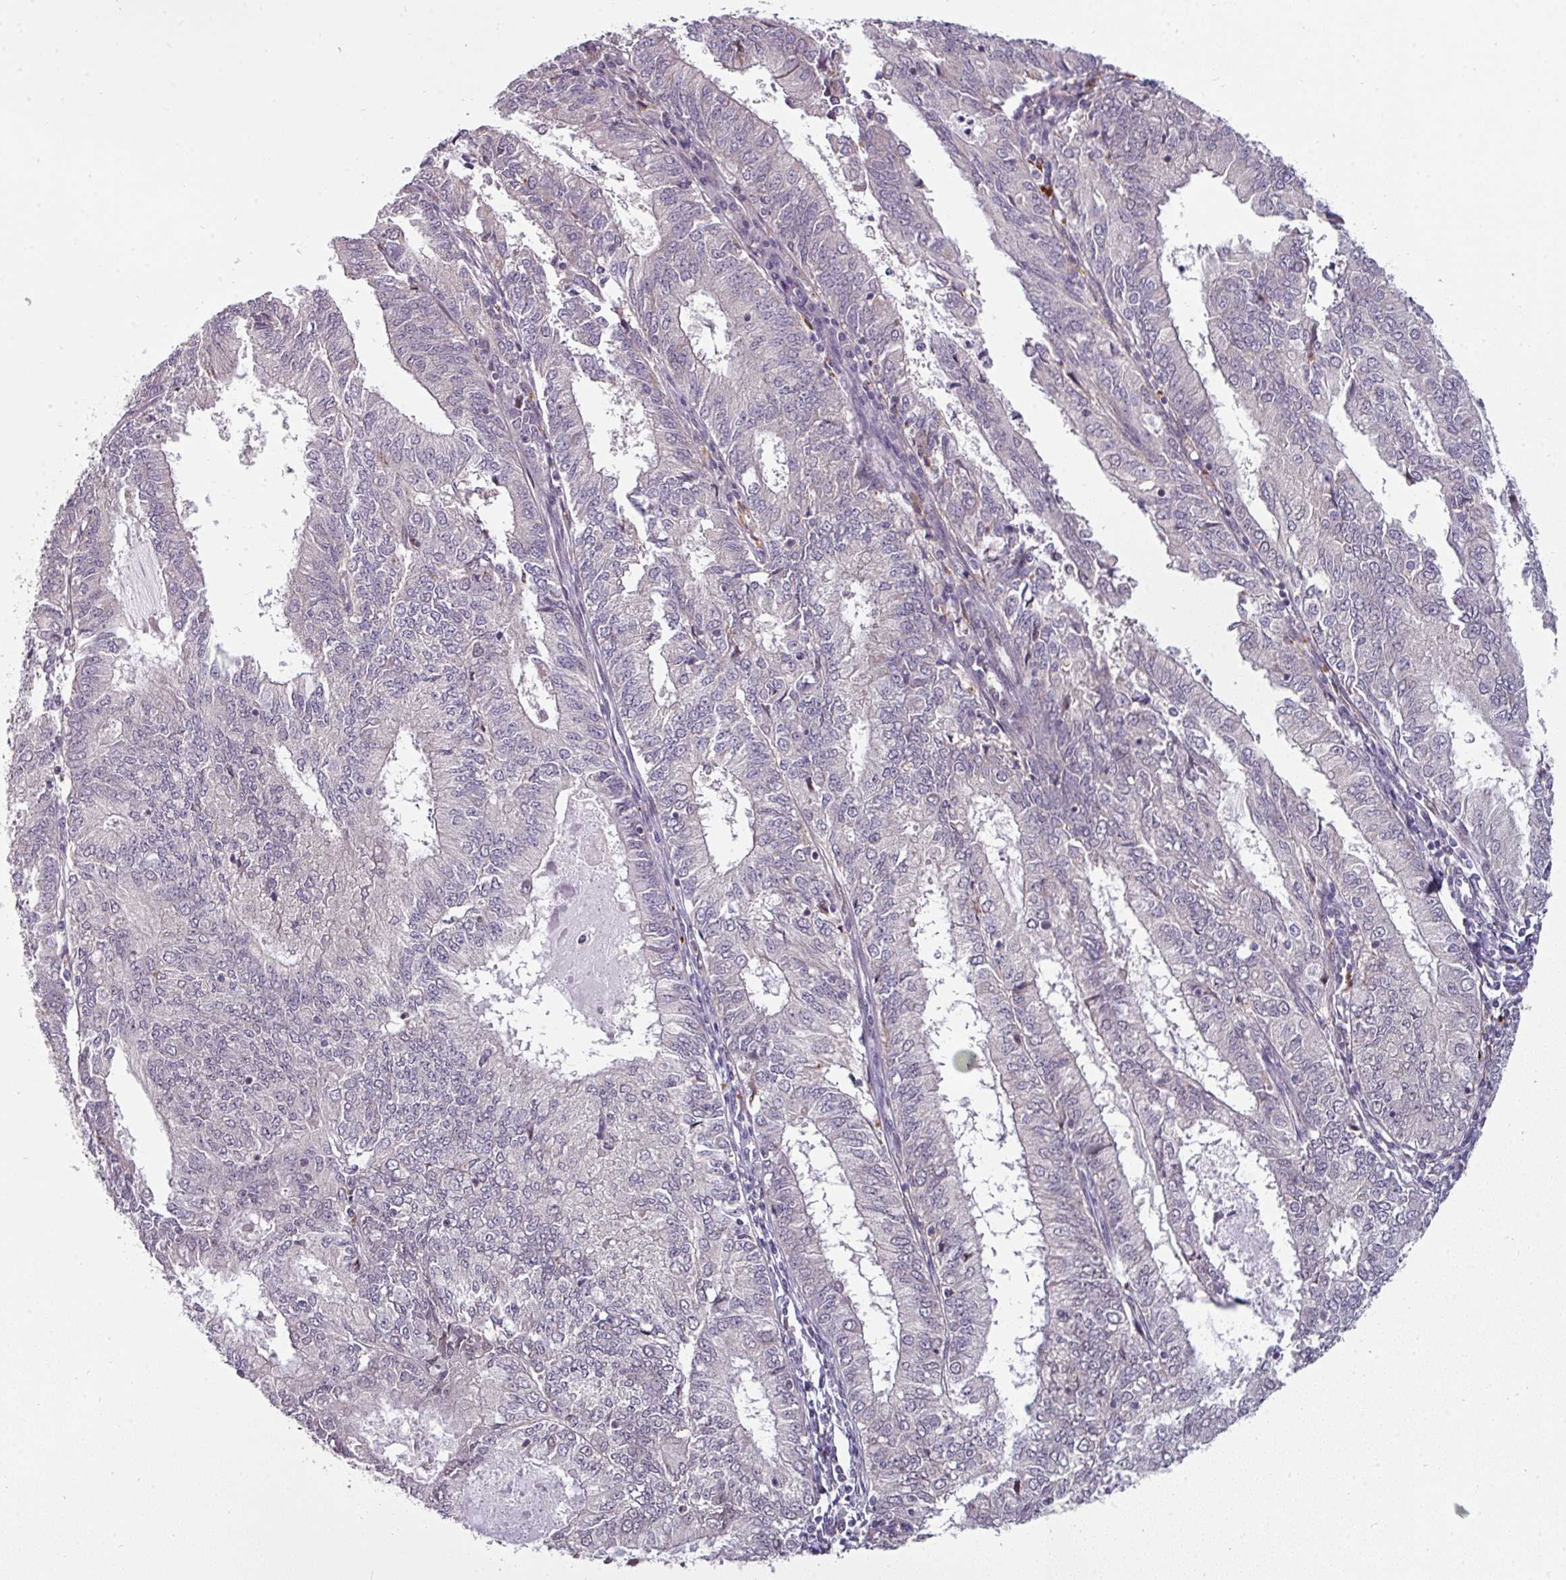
{"staining": {"intensity": "negative", "quantity": "none", "location": "none"}, "tissue": "endometrial cancer", "cell_type": "Tumor cells", "image_type": "cancer", "snomed": [{"axis": "morphology", "description": "Adenocarcinoma, NOS"}, {"axis": "topography", "description": "Endometrium"}], "caption": "Endometrial cancer was stained to show a protein in brown. There is no significant positivity in tumor cells.", "gene": "SWSAP1", "patient": {"sex": "female", "age": 57}}